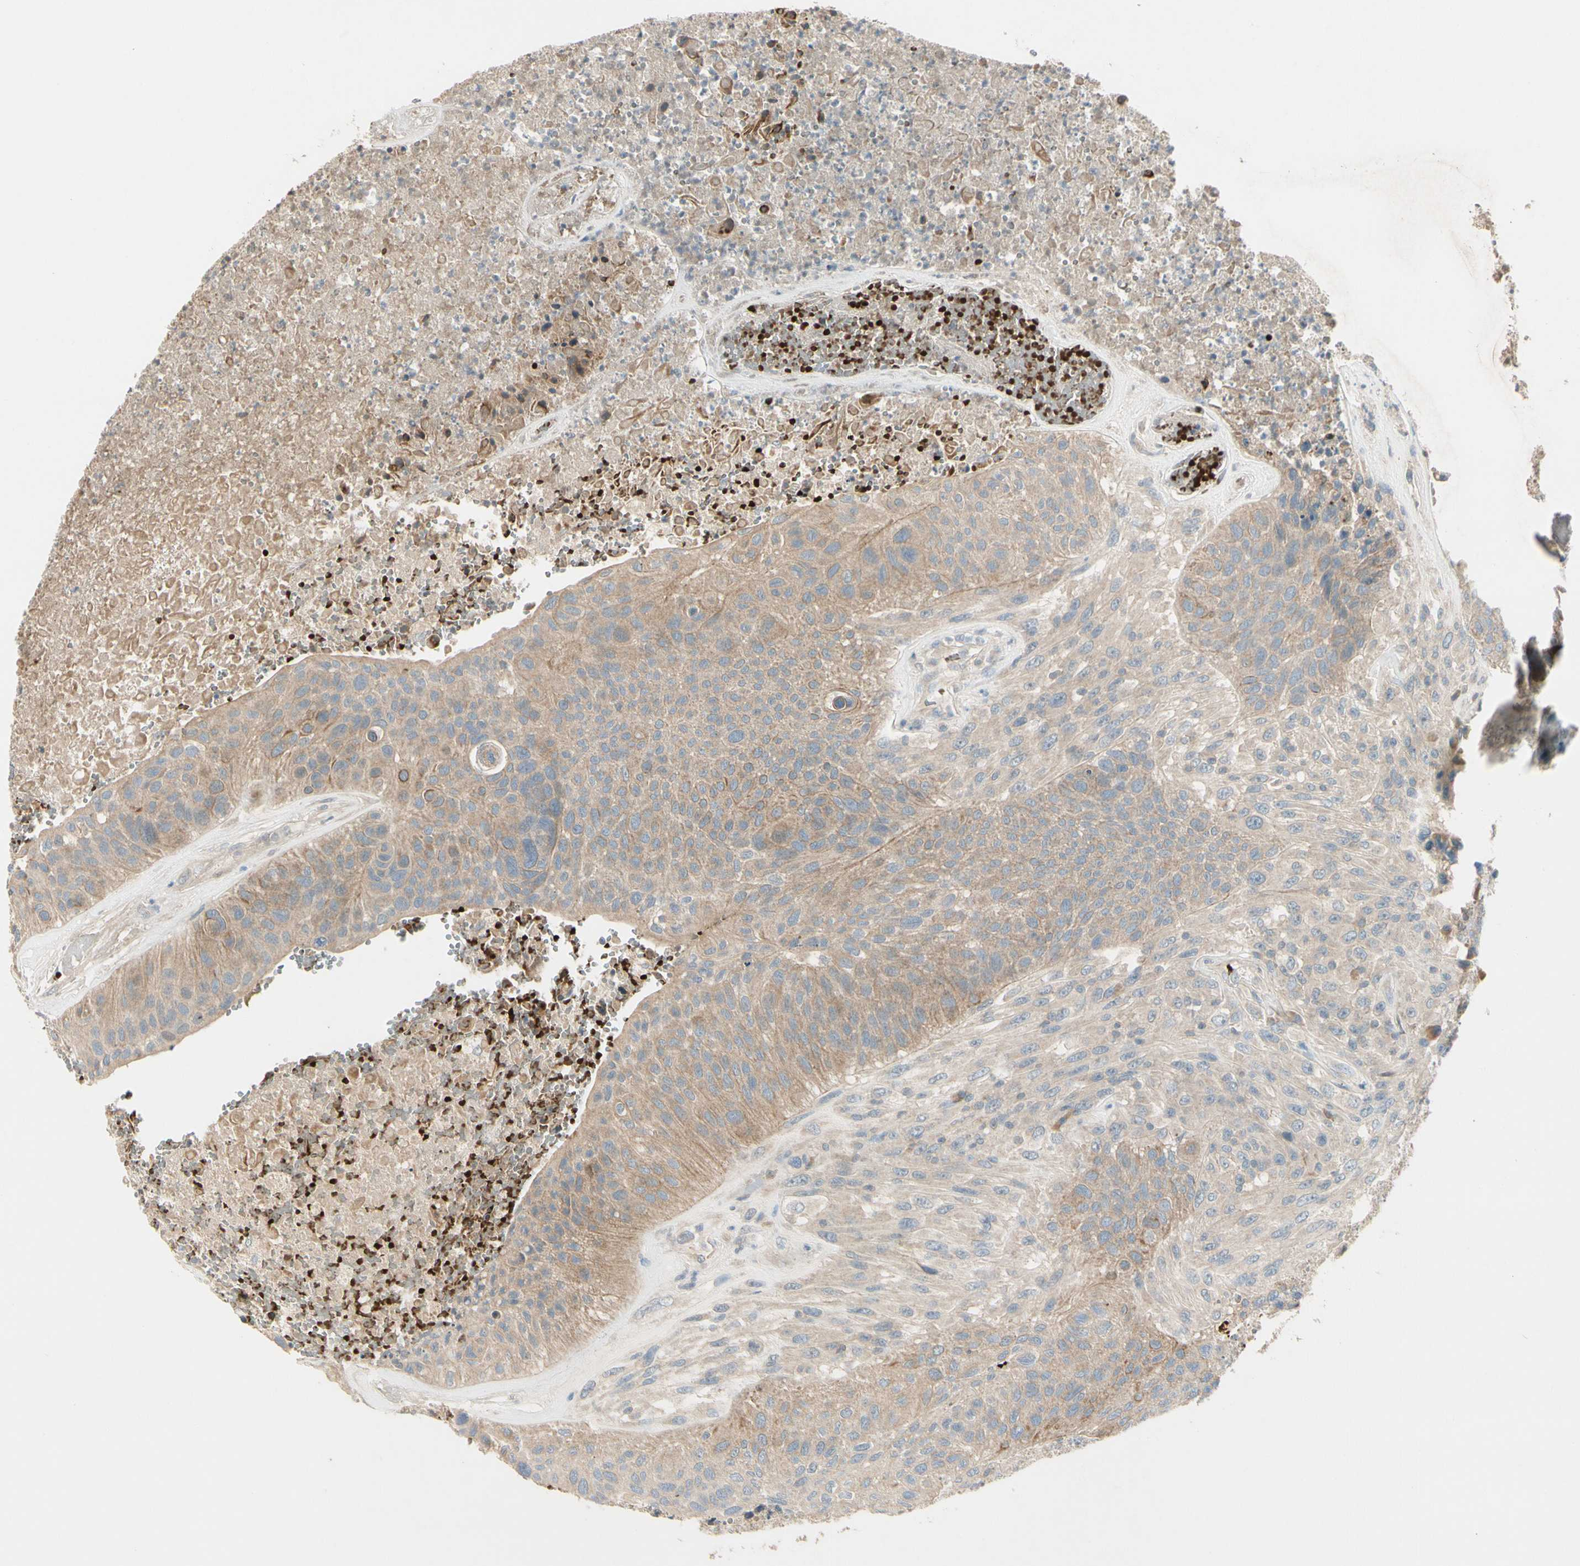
{"staining": {"intensity": "weak", "quantity": ">75%", "location": "cytoplasmic/membranous"}, "tissue": "urothelial cancer", "cell_type": "Tumor cells", "image_type": "cancer", "snomed": [{"axis": "morphology", "description": "Urothelial carcinoma, High grade"}, {"axis": "topography", "description": "Urinary bladder"}], "caption": "Immunohistochemistry (IHC) (DAB (3,3'-diaminobenzidine)) staining of human high-grade urothelial carcinoma reveals weak cytoplasmic/membranous protein expression in about >75% of tumor cells. (DAB (3,3'-diaminobenzidine) IHC with brightfield microscopy, high magnification).", "gene": "PPP3CB", "patient": {"sex": "male", "age": 66}}